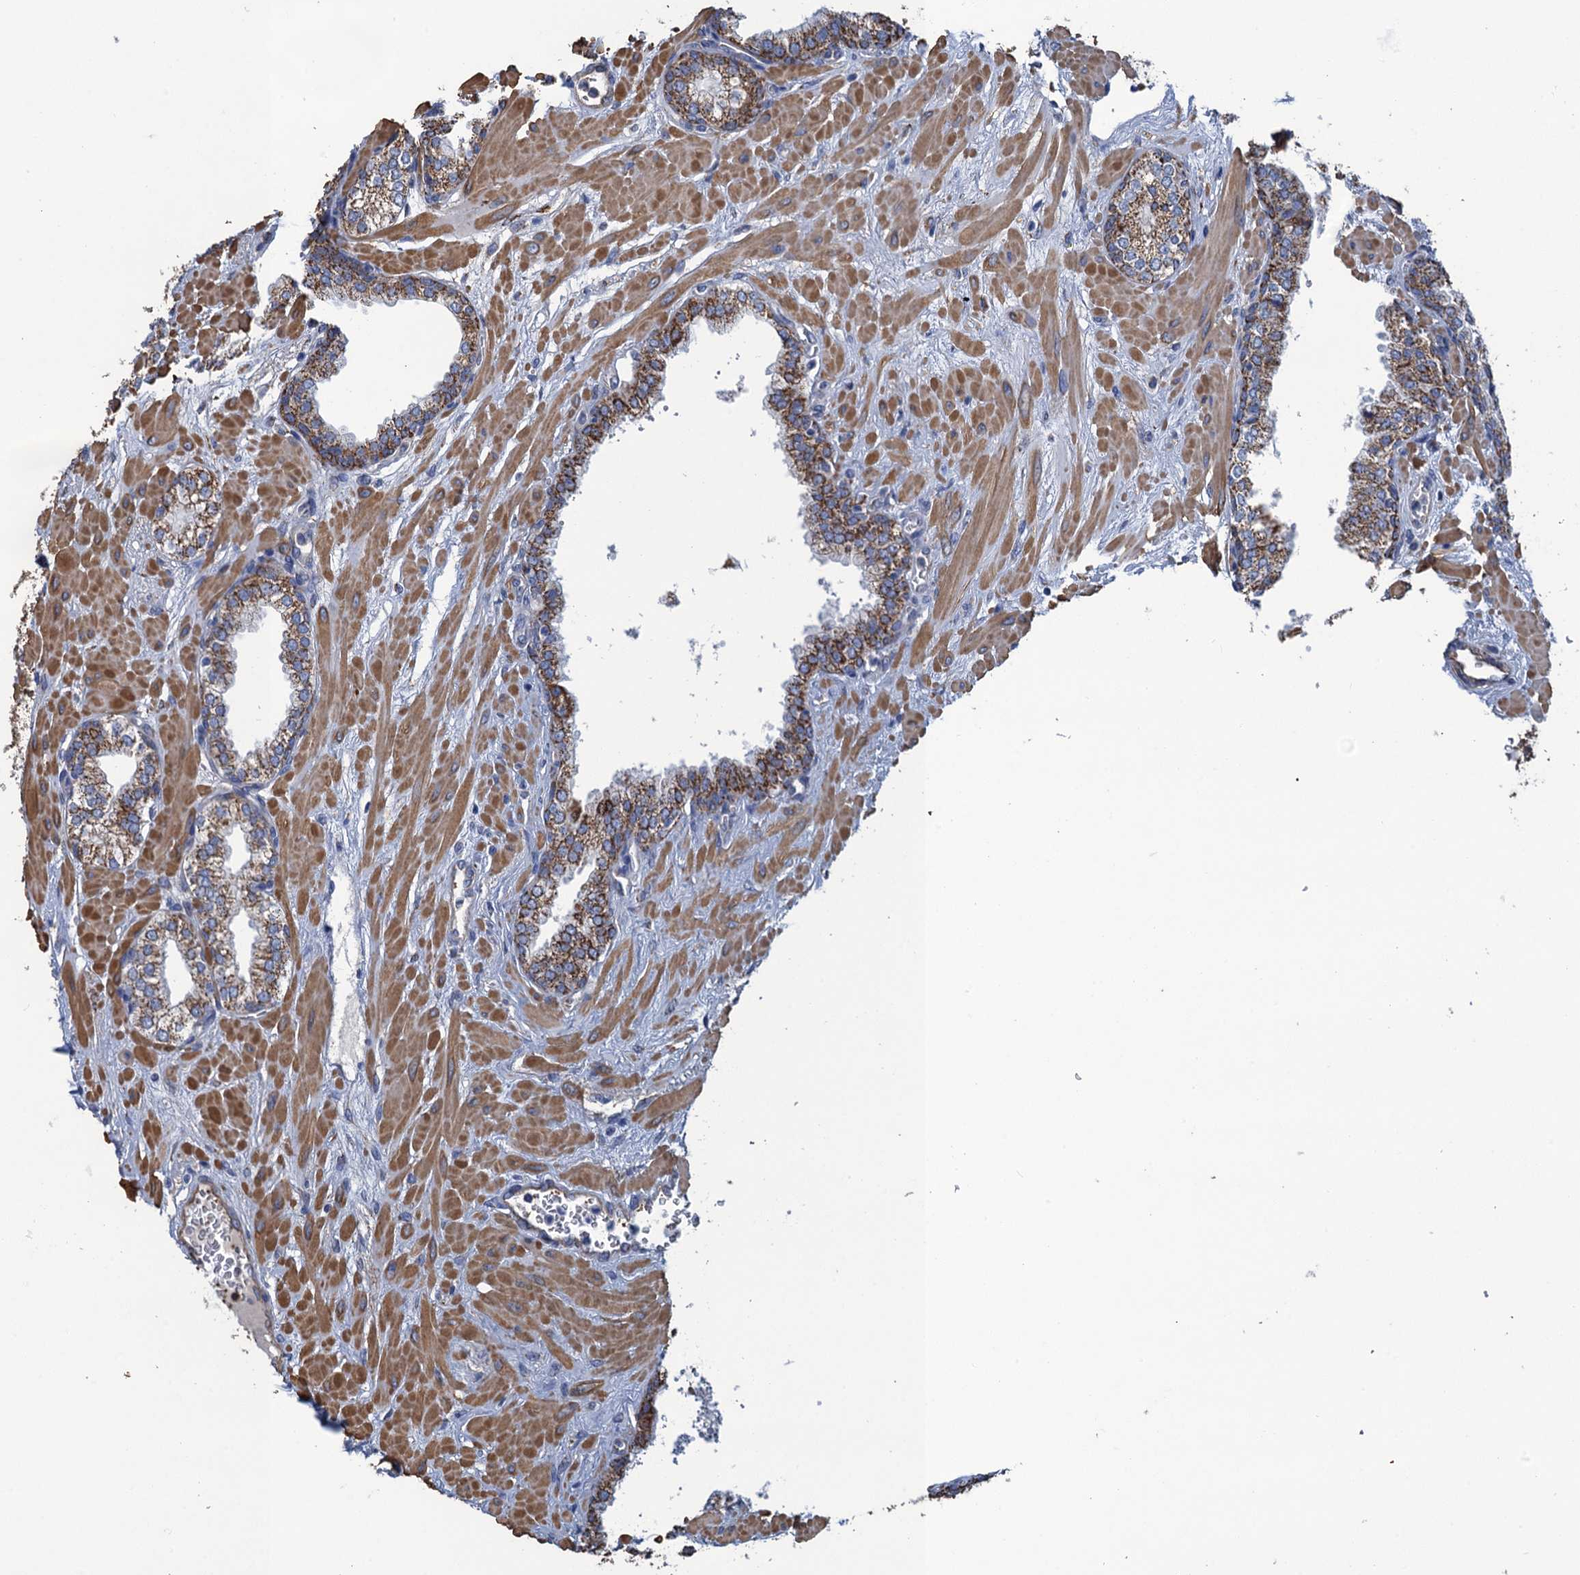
{"staining": {"intensity": "strong", "quantity": ">75%", "location": "cytoplasmic/membranous"}, "tissue": "prostate", "cell_type": "Glandular cells", "image_type": "normal", "snomed": [{"axis": "morphology", "description": "Normal tissue, NOS"}, {"axis": "topography", "description": "Prostate"}], "caption": "Immunohistochemistry (DAB (3,3'-diaminobenzidine)) staining of benign human prostate exhibits strong cytoplasmic/membranous protein expression in approximately >75% of glandular cells. The staining was performed using DAB (3,3'-diaminobenzidine) to visualize the protein expression in brown, while the nuclei were stained in blue with hematoxylin (Magnification: 20x).", "gene": "ENSG00000260643", "patient": {"sex": "male", "age": 60}}